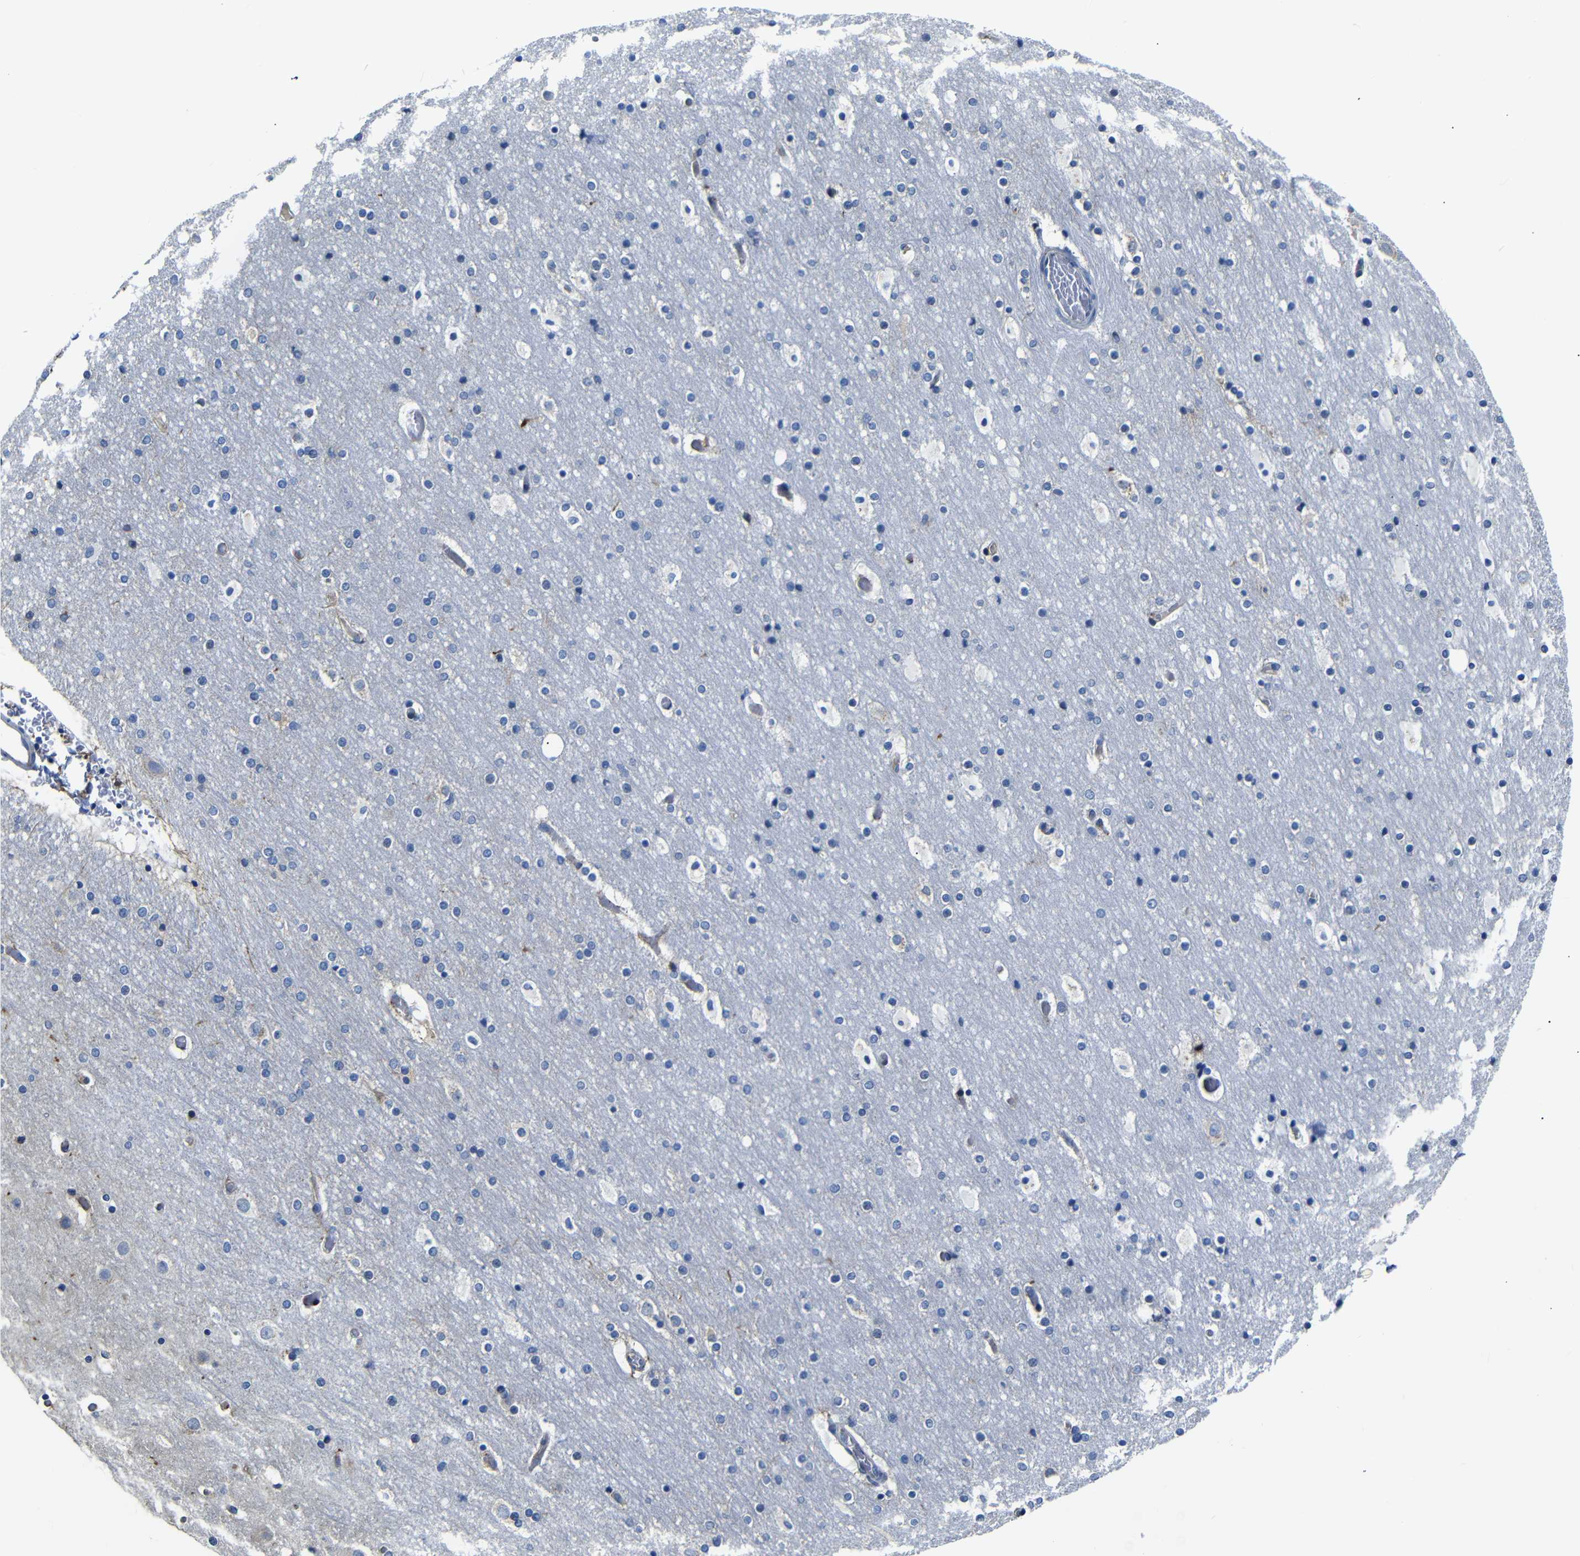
{"staining": {"intensity": "moderate", "quantity": "<25%", "location": "cytoplasmic/membranous"}, "tissue": "cerebral cortex", "cell_type": "Endothelial cells", "image_type": "normal", "snomed": [{"axis": "morphology", "description": "Normal tissue, NOS"}, {"axis": "topography", "description": "Cerebral cortex"}], "caption": "The histopathology image reveals staining of benign cerebral cortex, revealing moderate cytoplasmic/membranous protein expression (brown color) within endothelial cells. (DAB = brown stain, brightfield microscopy at high magnification).", "gene": "AFDN", "patient": {"sex": "male", "age": 57}}